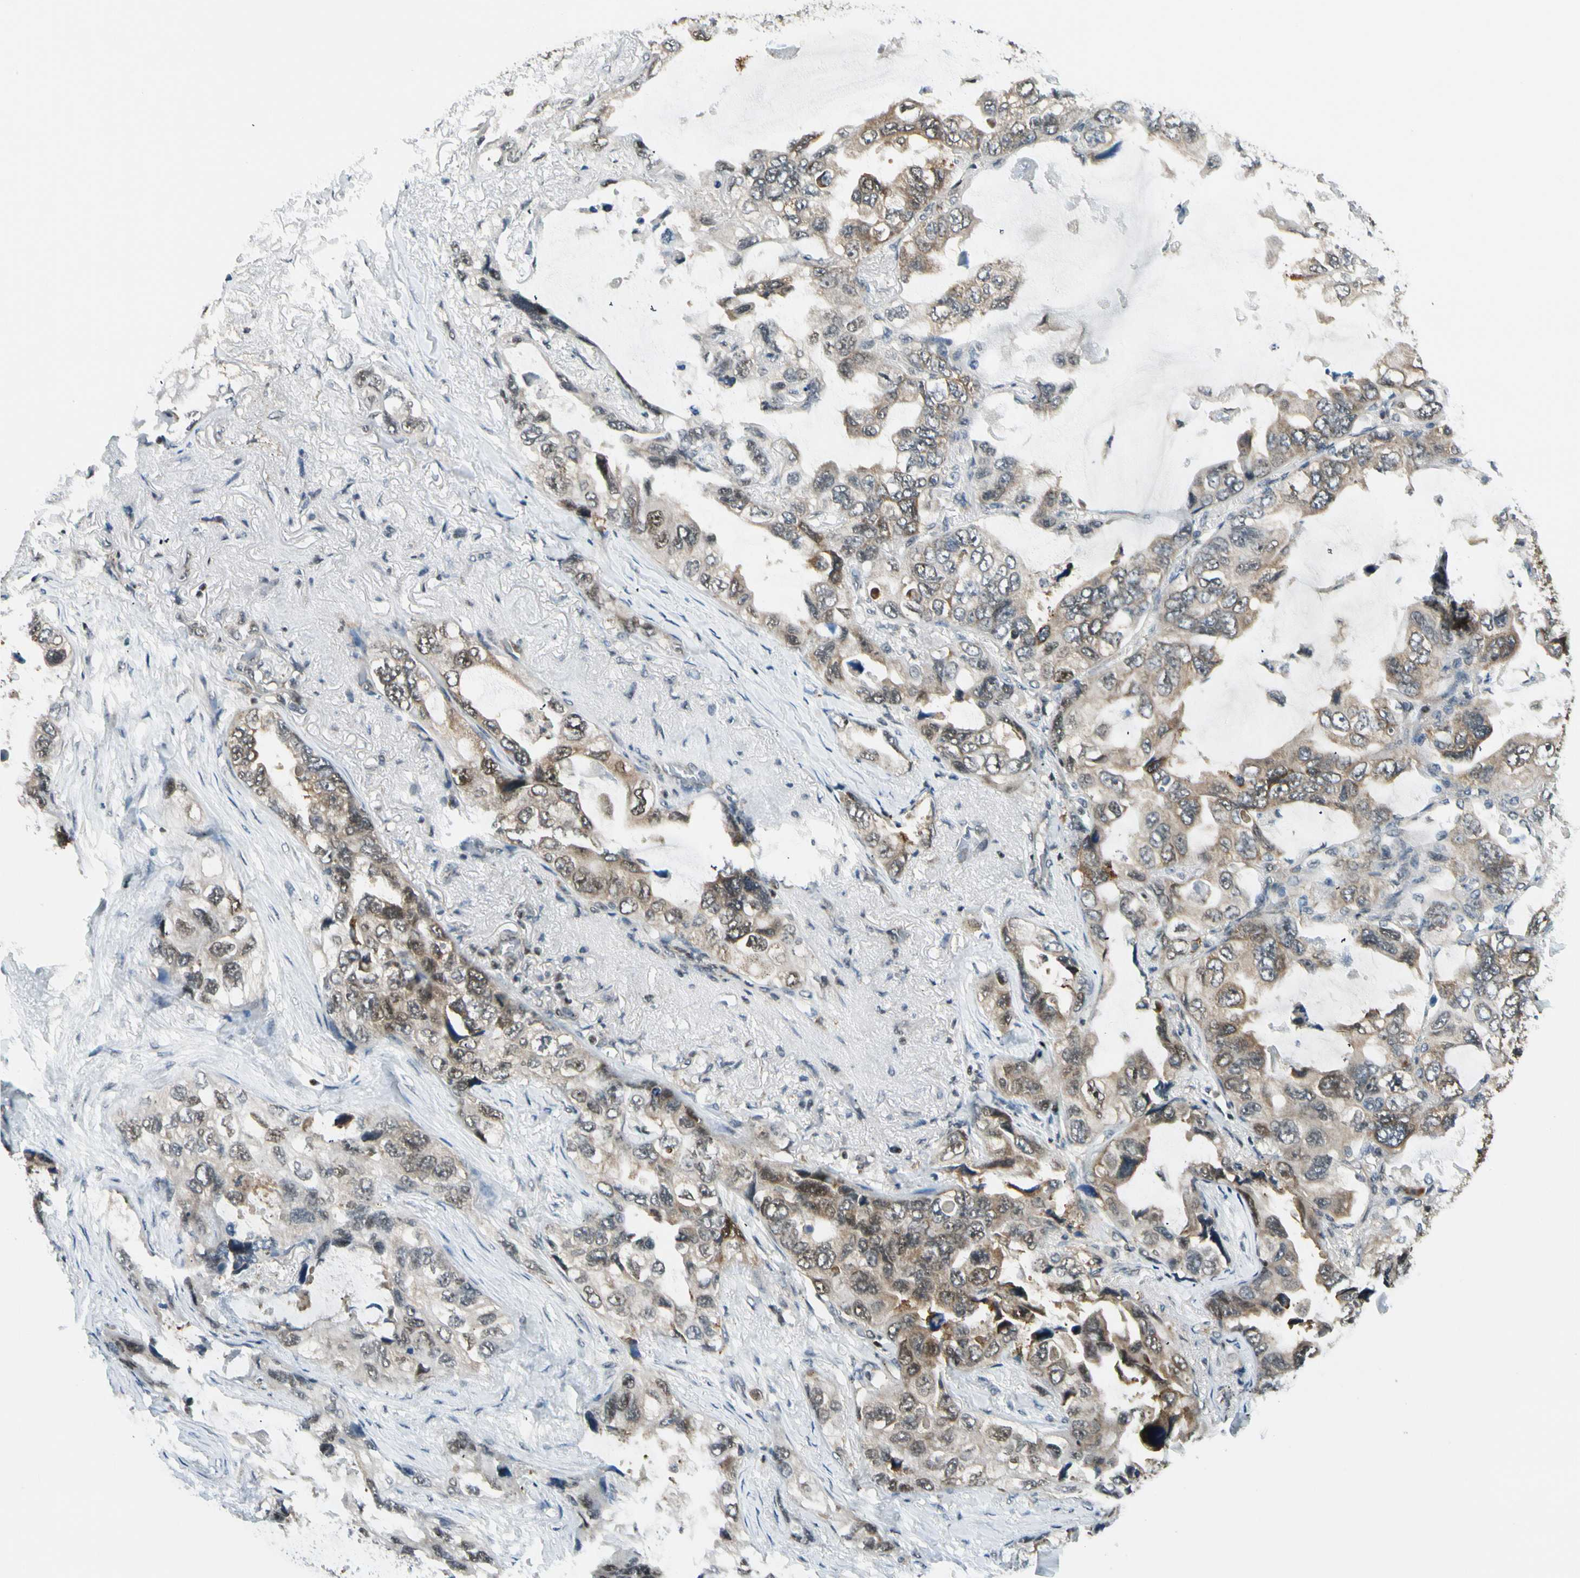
{"staining": {"intensity": "moderate", "quantity": ">75%", "location": "cytoplasmic/membranous"}, "tissue": "lung cancer", "cell_type": "Tumor cells", "image_type": "cancer", "snomed": [{"axis": "morphology", "description": "Squamous cell carcinoma, NOS"}, {"axis": "topography", "description": "Lung"}], "caption": "Protein expression analysis of human squamous cell carcinoma (lung) reveals moderate cytoplasmic/membranous positivity in about >75% of tumor cells. (Stains: DAB (3,3'-diaminobenzidine) in brown, nuclei in blue, Microscopy: brightfield microscopy at high magnification).", "gene": "DAXX", "patient": {"sex": "female", "age": 73}}